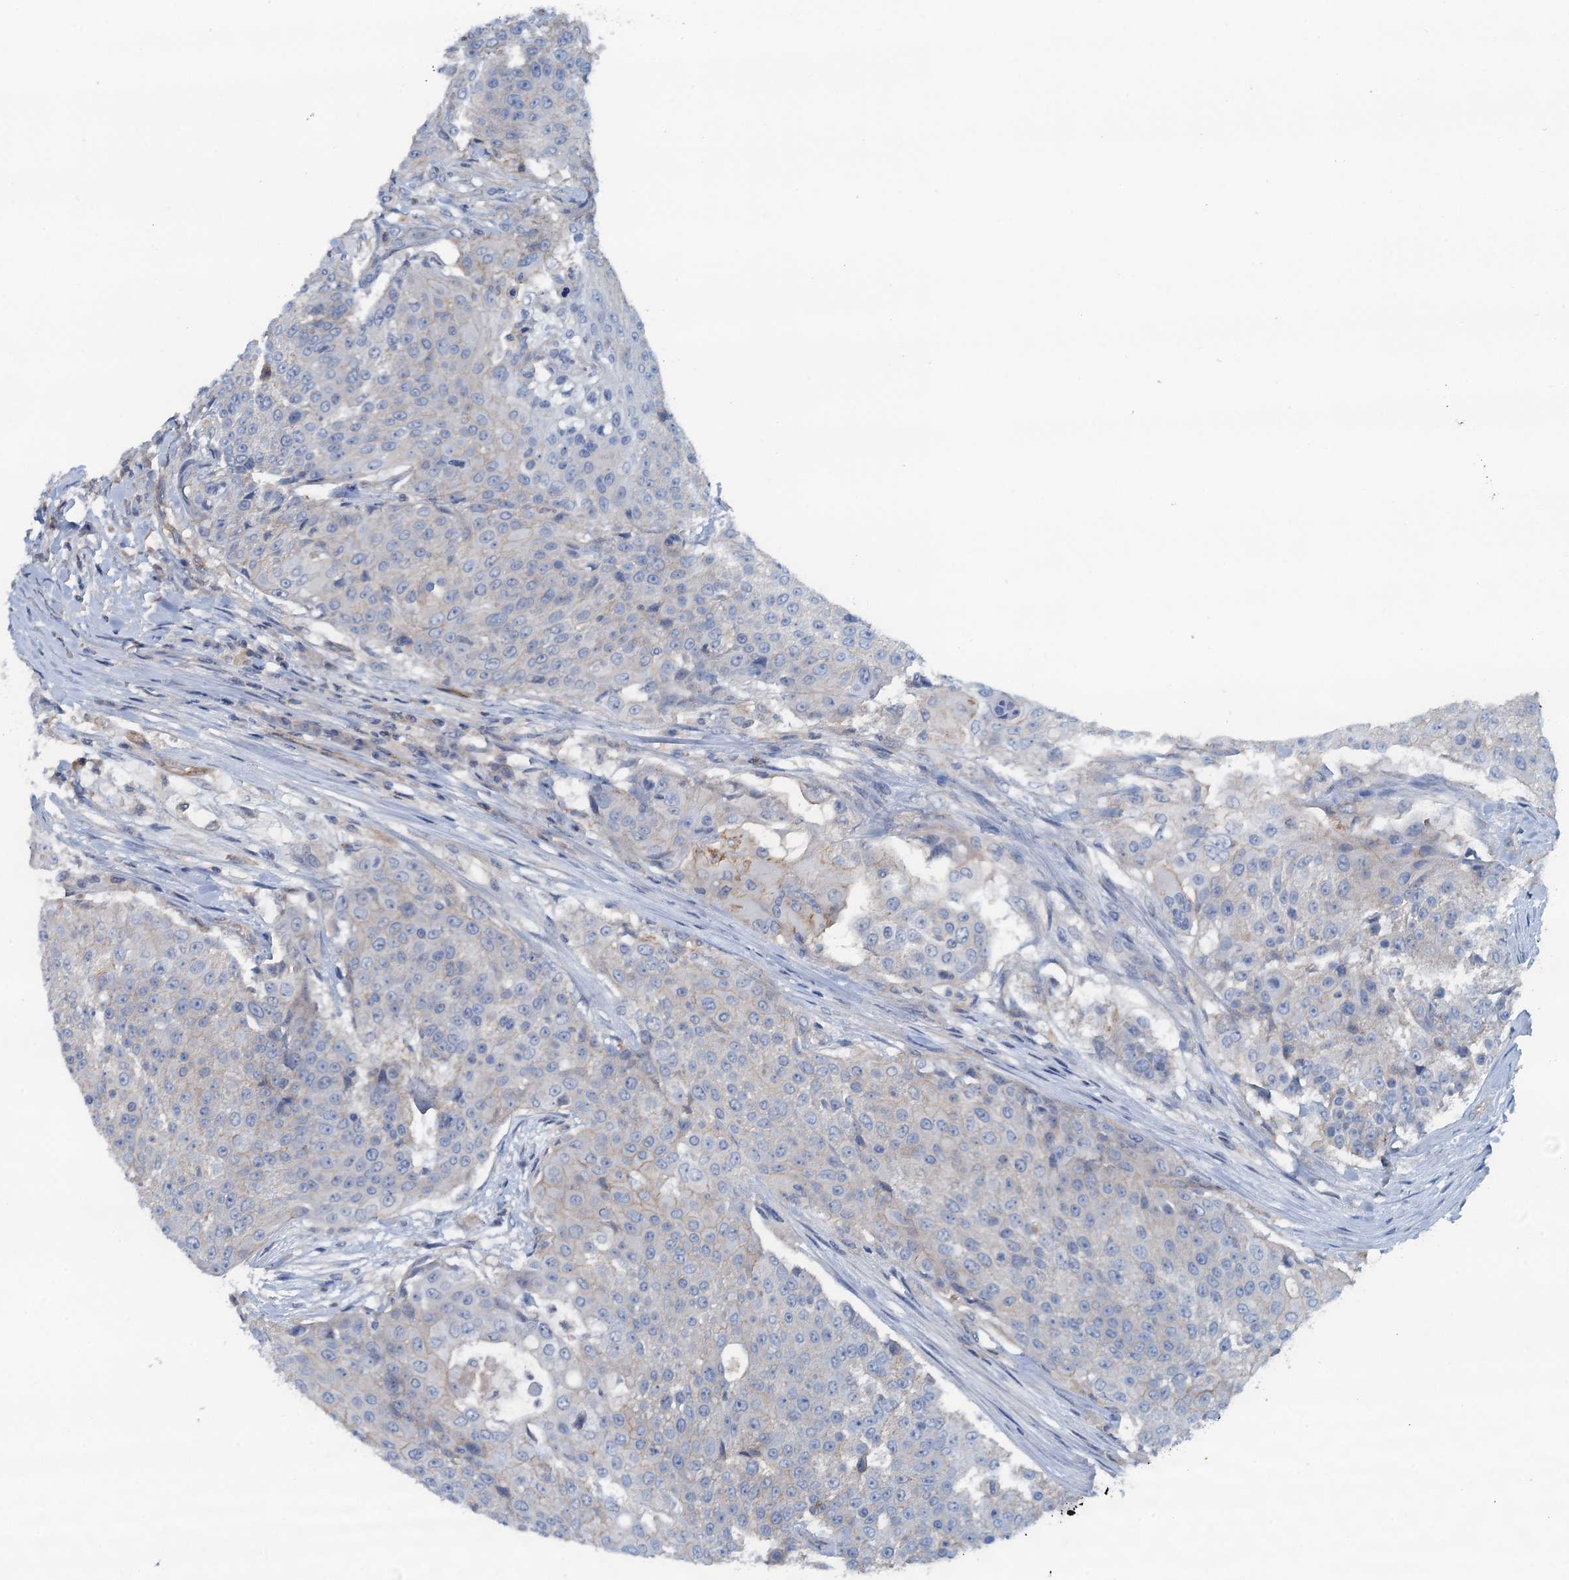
{"staining": {"intensity": "negative", "quantity": "none", "location": "none"}, "tissue": "urothelial cancer", "cell_type": "Tumor cells", "image_type": "cancer", "snomed": [{"axis": "morphology", "description": "Urothelial carcinoma, High grade"}, {"axis": "topography", "description": "Urinary bladder"}], "caption": "Photomicrograph shows no significant protein expression in tumor cells of urothelial cancer.", "gene": "THAP10", "patient": {"sex": "female", "age": 63}}